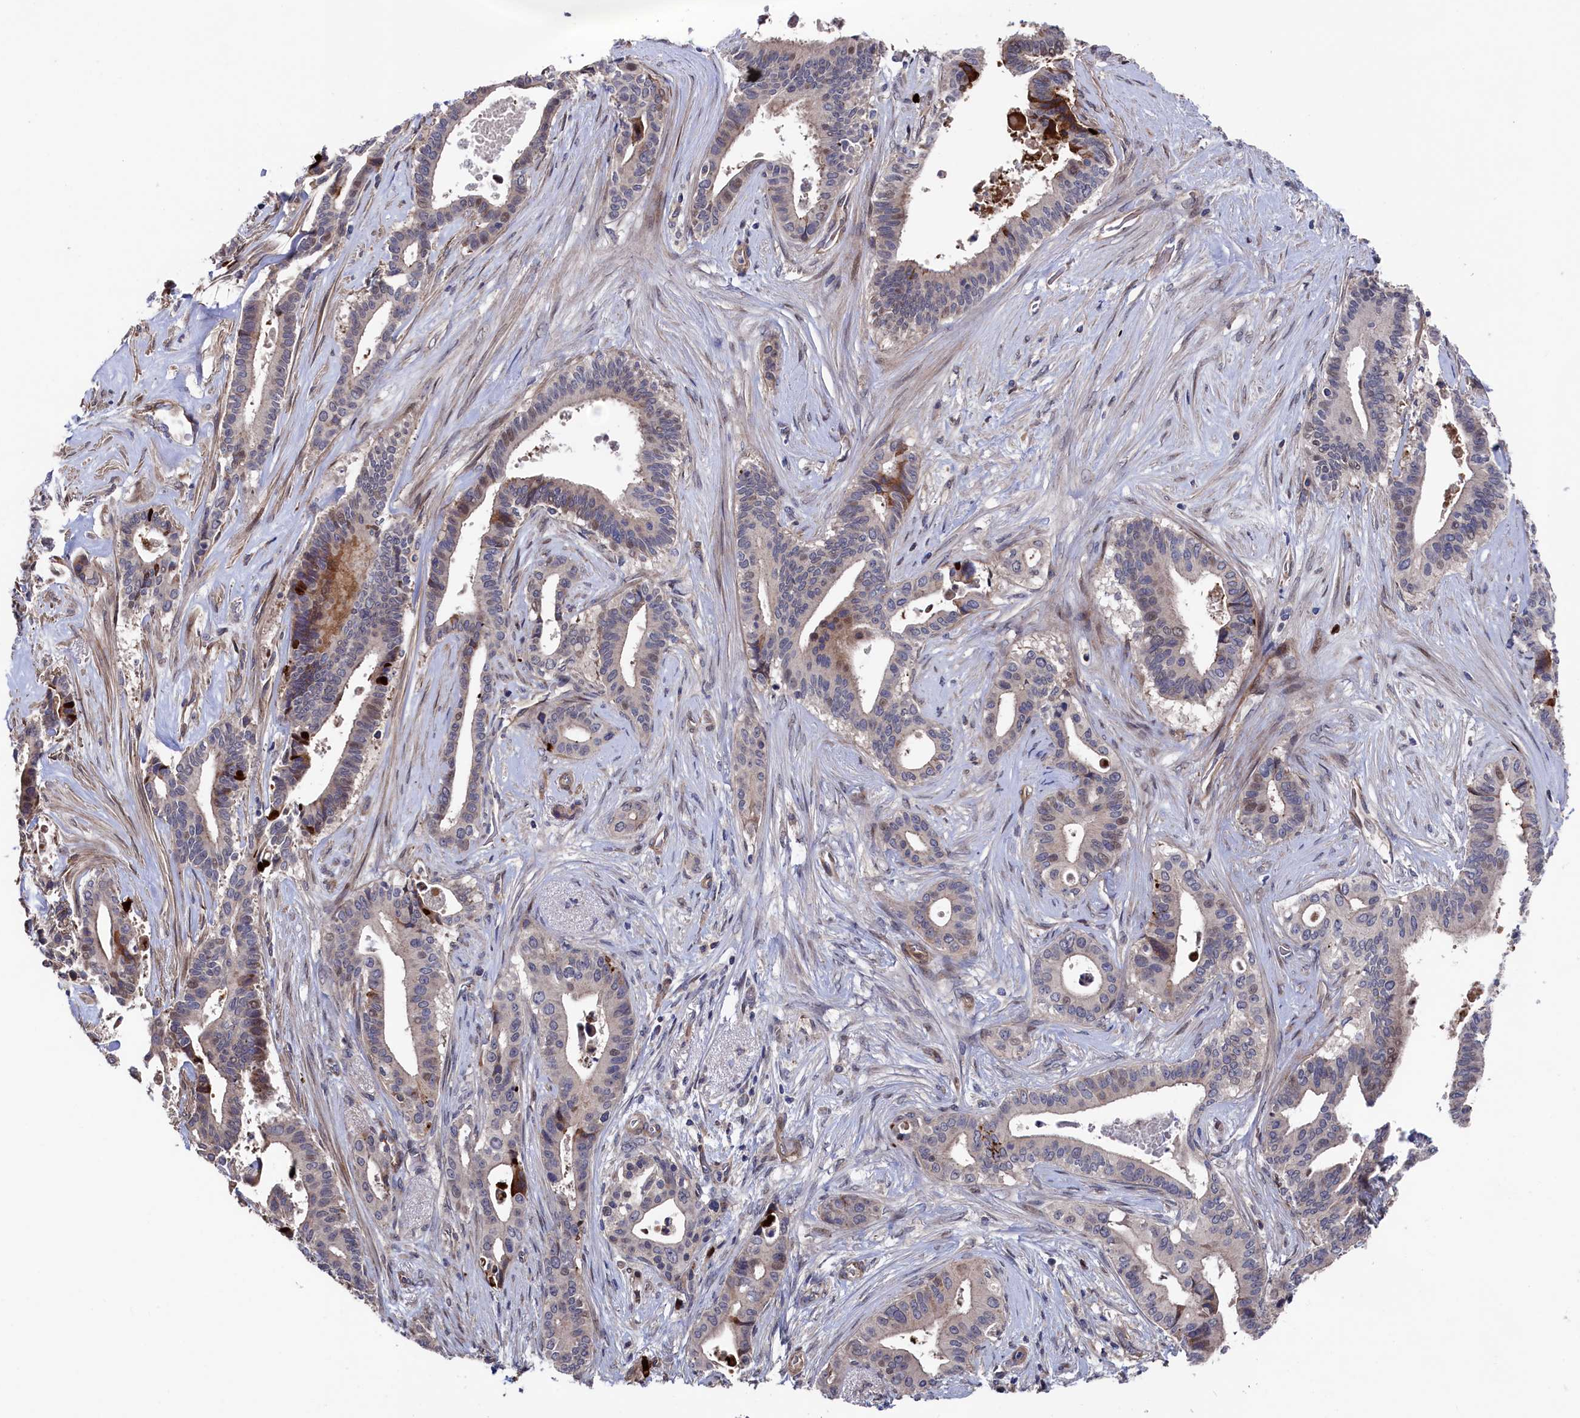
{"staining": {"intensity": "weak", "quantity": "<25%", "location": "cytoplasmic/membranous,nuclear"}, "tissue": "pancreatic cancer", "cell_type": "Tumor cells", "image_type": "cancer", "snomed": [{"axis": "morphology", "description": "Adenocarcinoma, NOS"}, {"axis": "topography", "description": "Pancreas"}], "caption": "DAB immunohistochemical staining of human pancreatic cancer reveals no significant expression in tumor cells.", "gene": "ZNF891", "patient": {"sex": "female", "age": 77}}